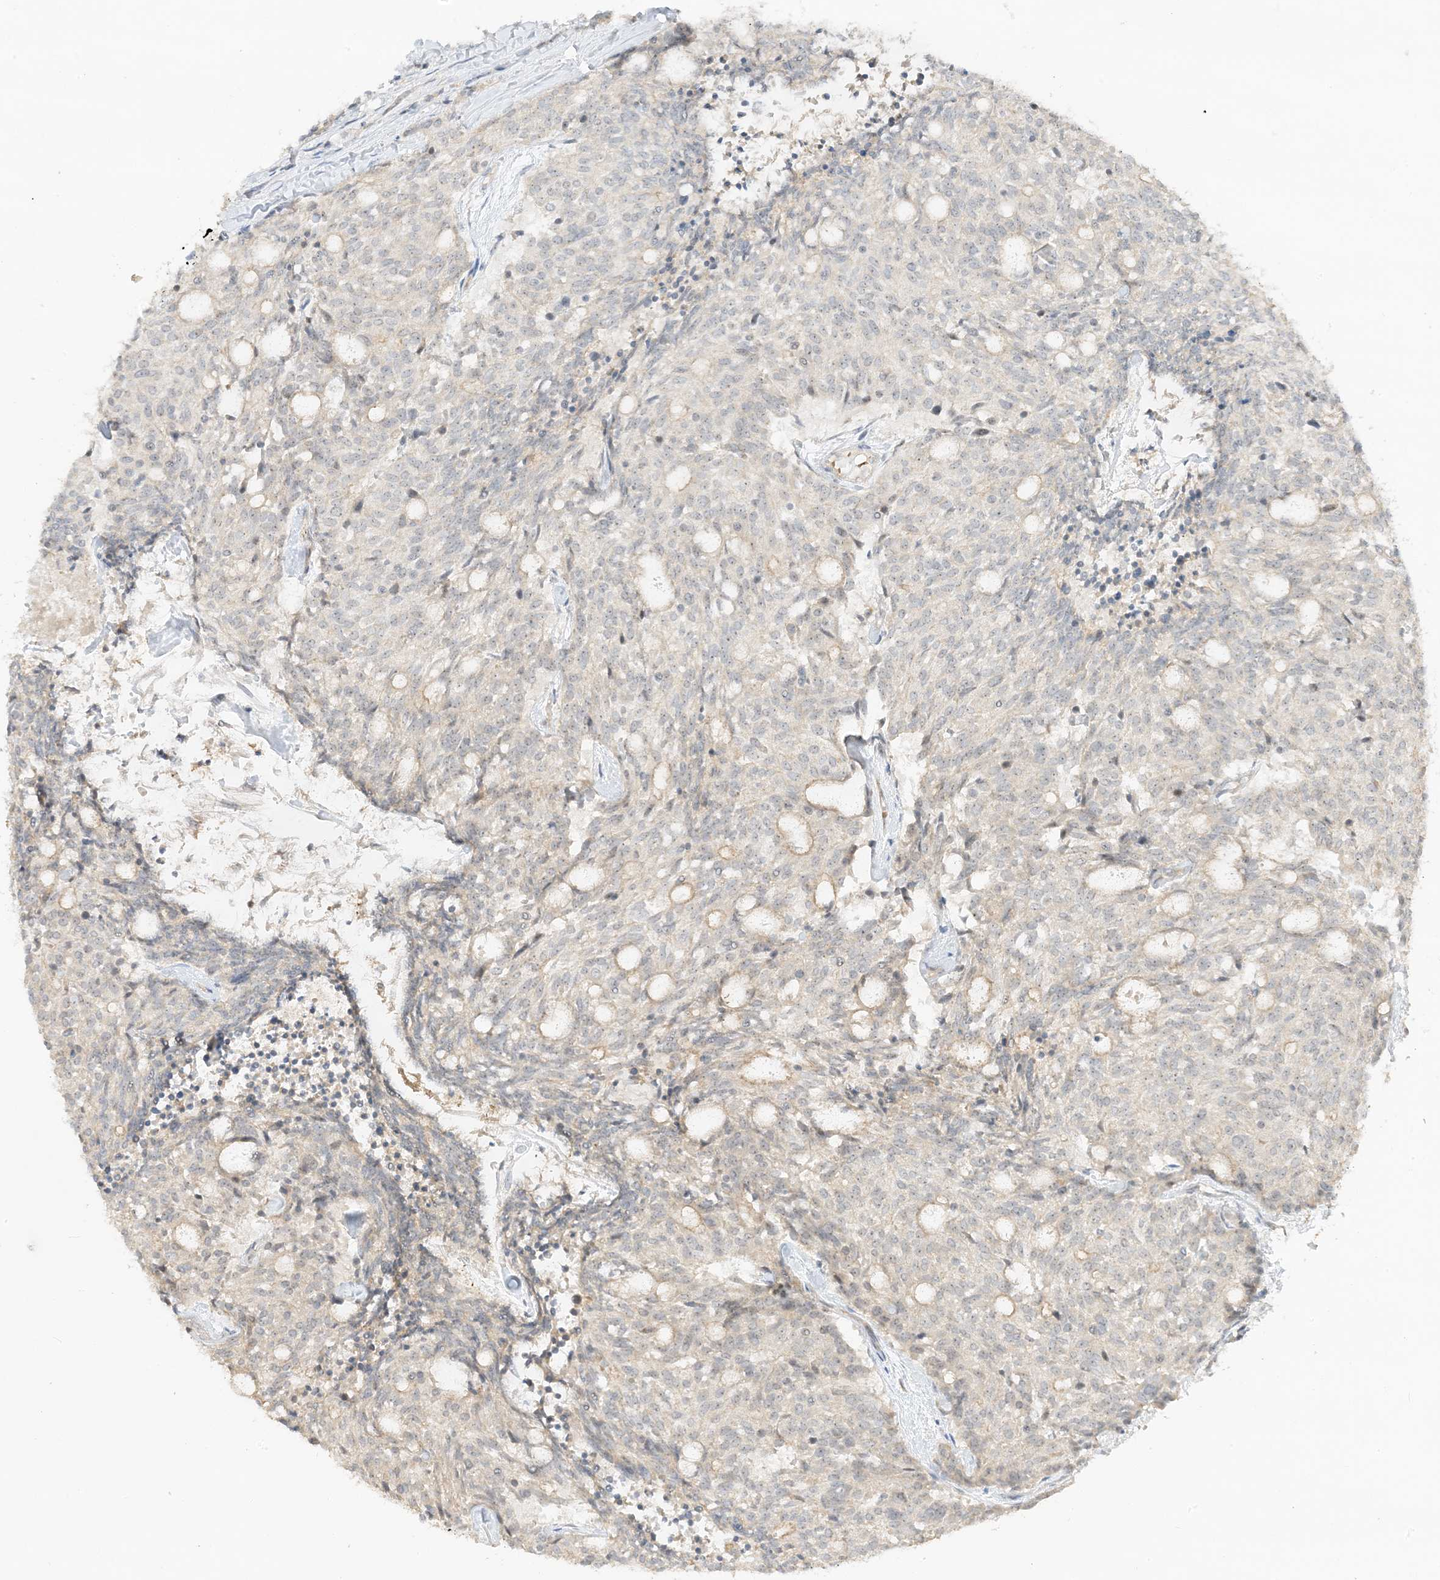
{"staining": {"intensity": "weak", "quantity": "<25%", "location": "cytoplasmic/membranous"}, "tissue": "carcinoid", "cell_type": "Tumor cells", "image_type": "cancer", "snomed": [{"axis": "morphology", "description": "Carcinoid, malignant, NOS"}, {"axis": "topography", "description": "Pancreas"}], "caption": "The photomicrograph displays no staining of tumor cells in carcinoid. (DAB immunohistochemistry (IHC), high magnification).", "gene": "ETAA1", "patient": {"sex": "female", "age": 54}}